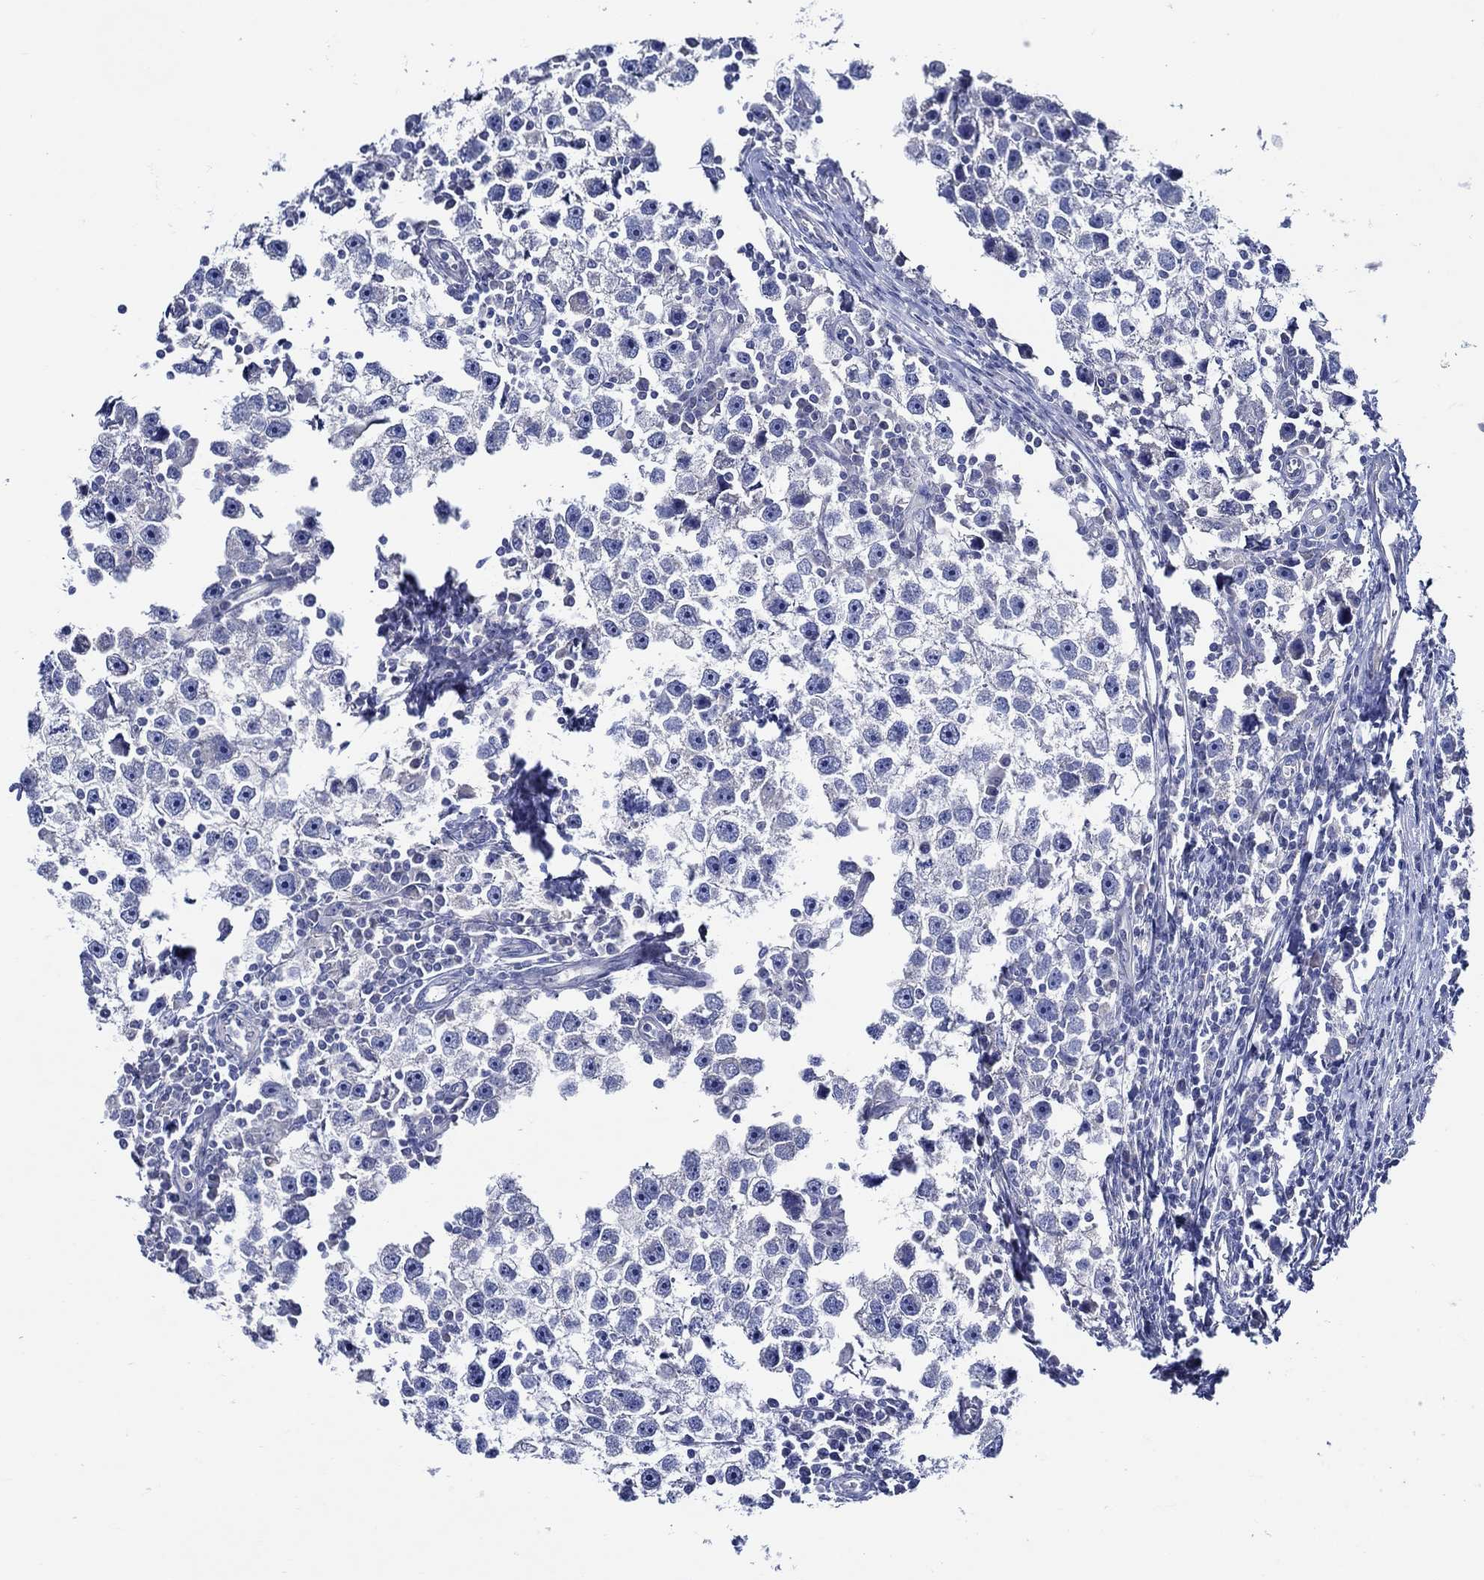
{"staining": {"intensity": "negative", "quantity": "none", "location": "none"}, "tissue": "testis cancer", "cell_type": "Tumor cells", "image_type": "cancer", "snomed": [{"axis": "morphology", "description": "Seminoma, NOS"}, {"axis": "topography", "description": "Testis"}], "caption": "This is an immunohistochemistry (IHC) histopathology image of testis cancer. There is no expression in tumor cells.", "gene": "SKOR1", "patient": {"sex": "male", "age": 30}}